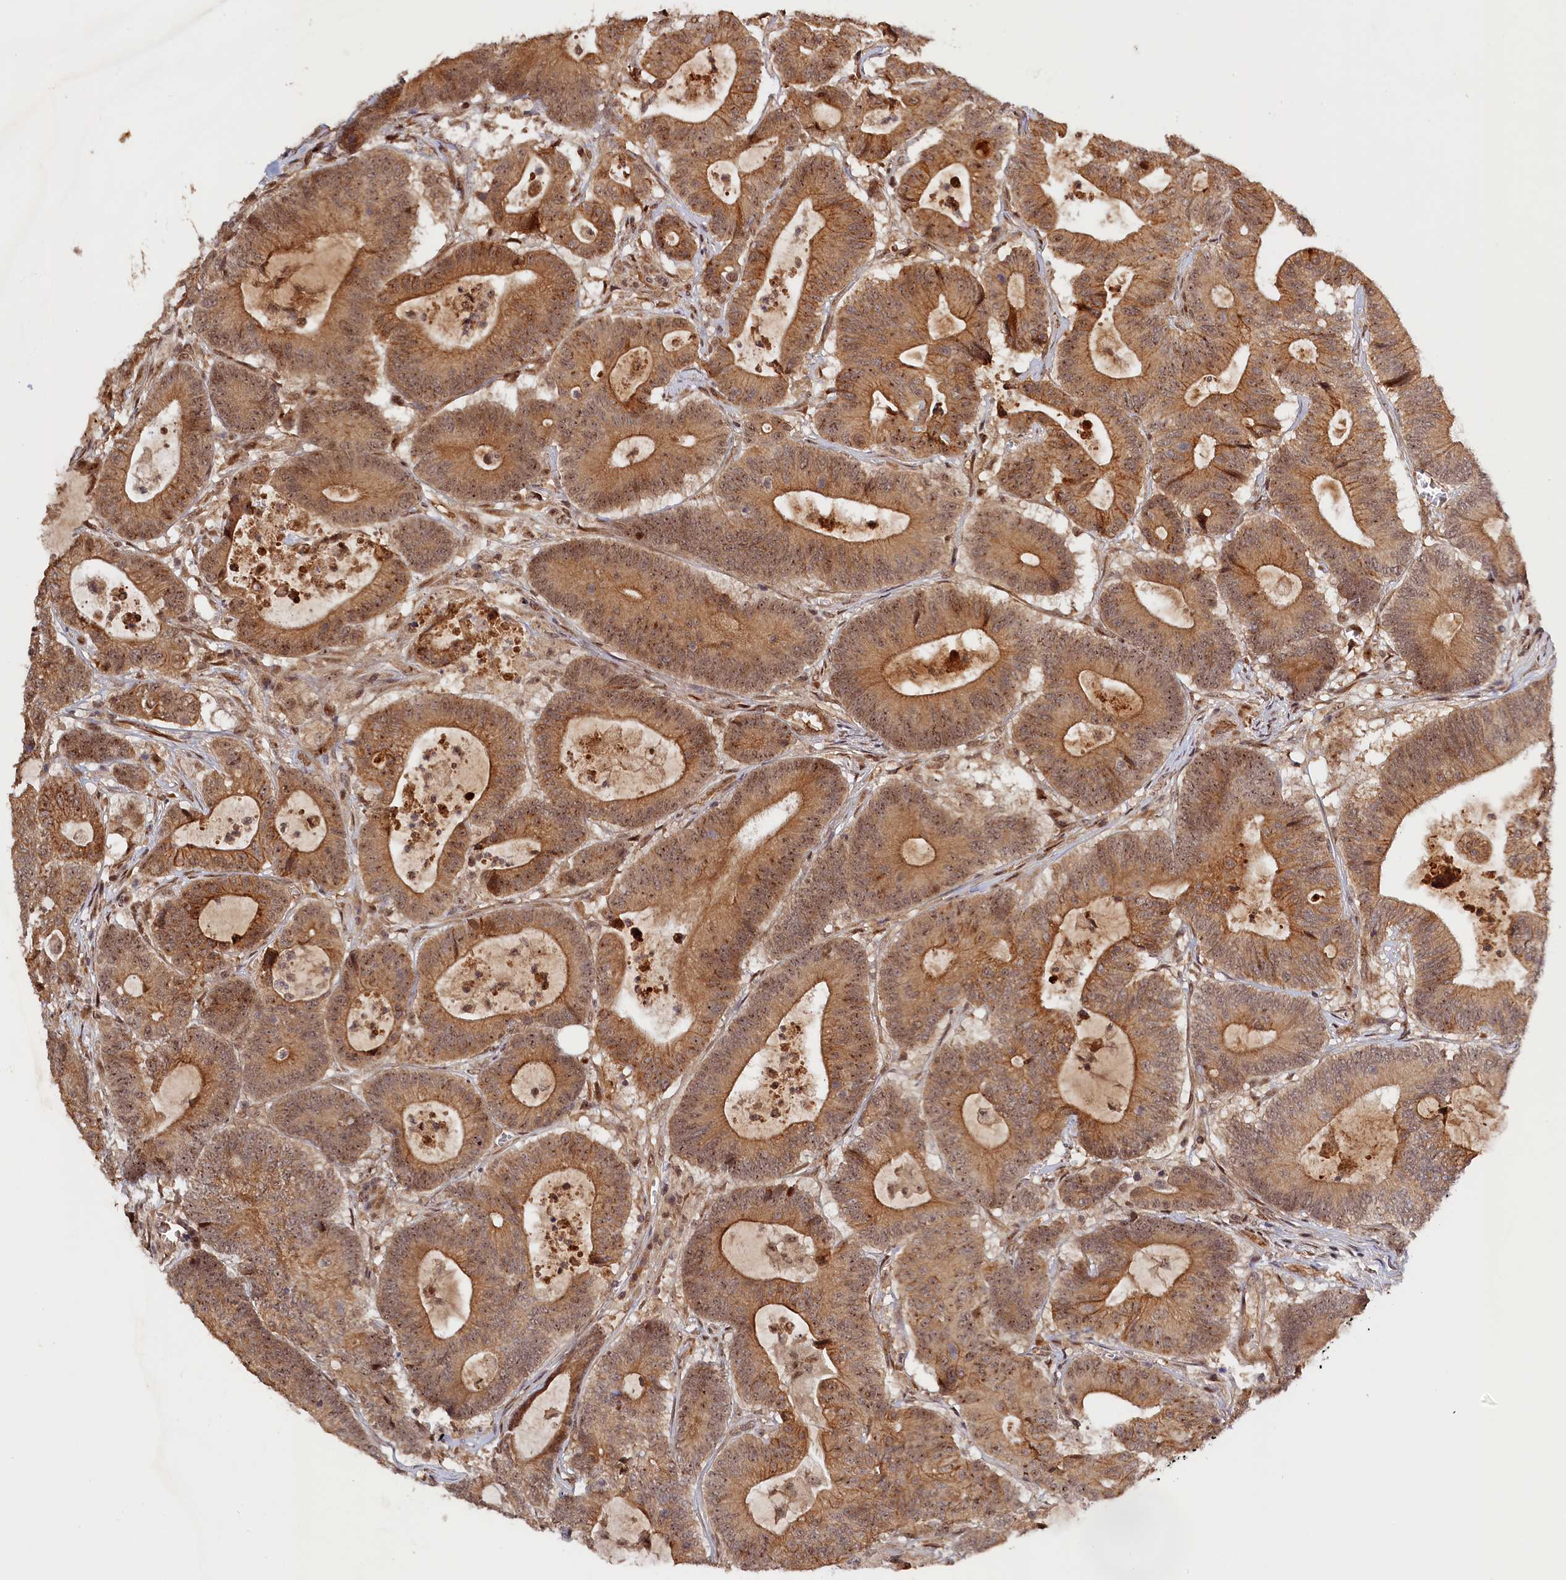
{"staining": {"intensity": "moderate", "quantity": ">75%", "location": "cytoplasmic/membranous,nuclear"}, "tissue": "colorectal cancer", "cell_type": "Tumor cells", "image_type": "cancer", "snomed": [{"axis": "morphology", "description": "Adenocarcinoma, NOS"}, {"axis": "topography", "description": "Colon"}], "caption": "This histopathology image shows immunohistochemistry staining of human colorectal cancer, with medium moderate cytoplasmic/membranous and nuclear staining in approximately >75% of tumor cells.", "gene": "ANKRD24", "patient": {"sex": "female", "age": 84}}